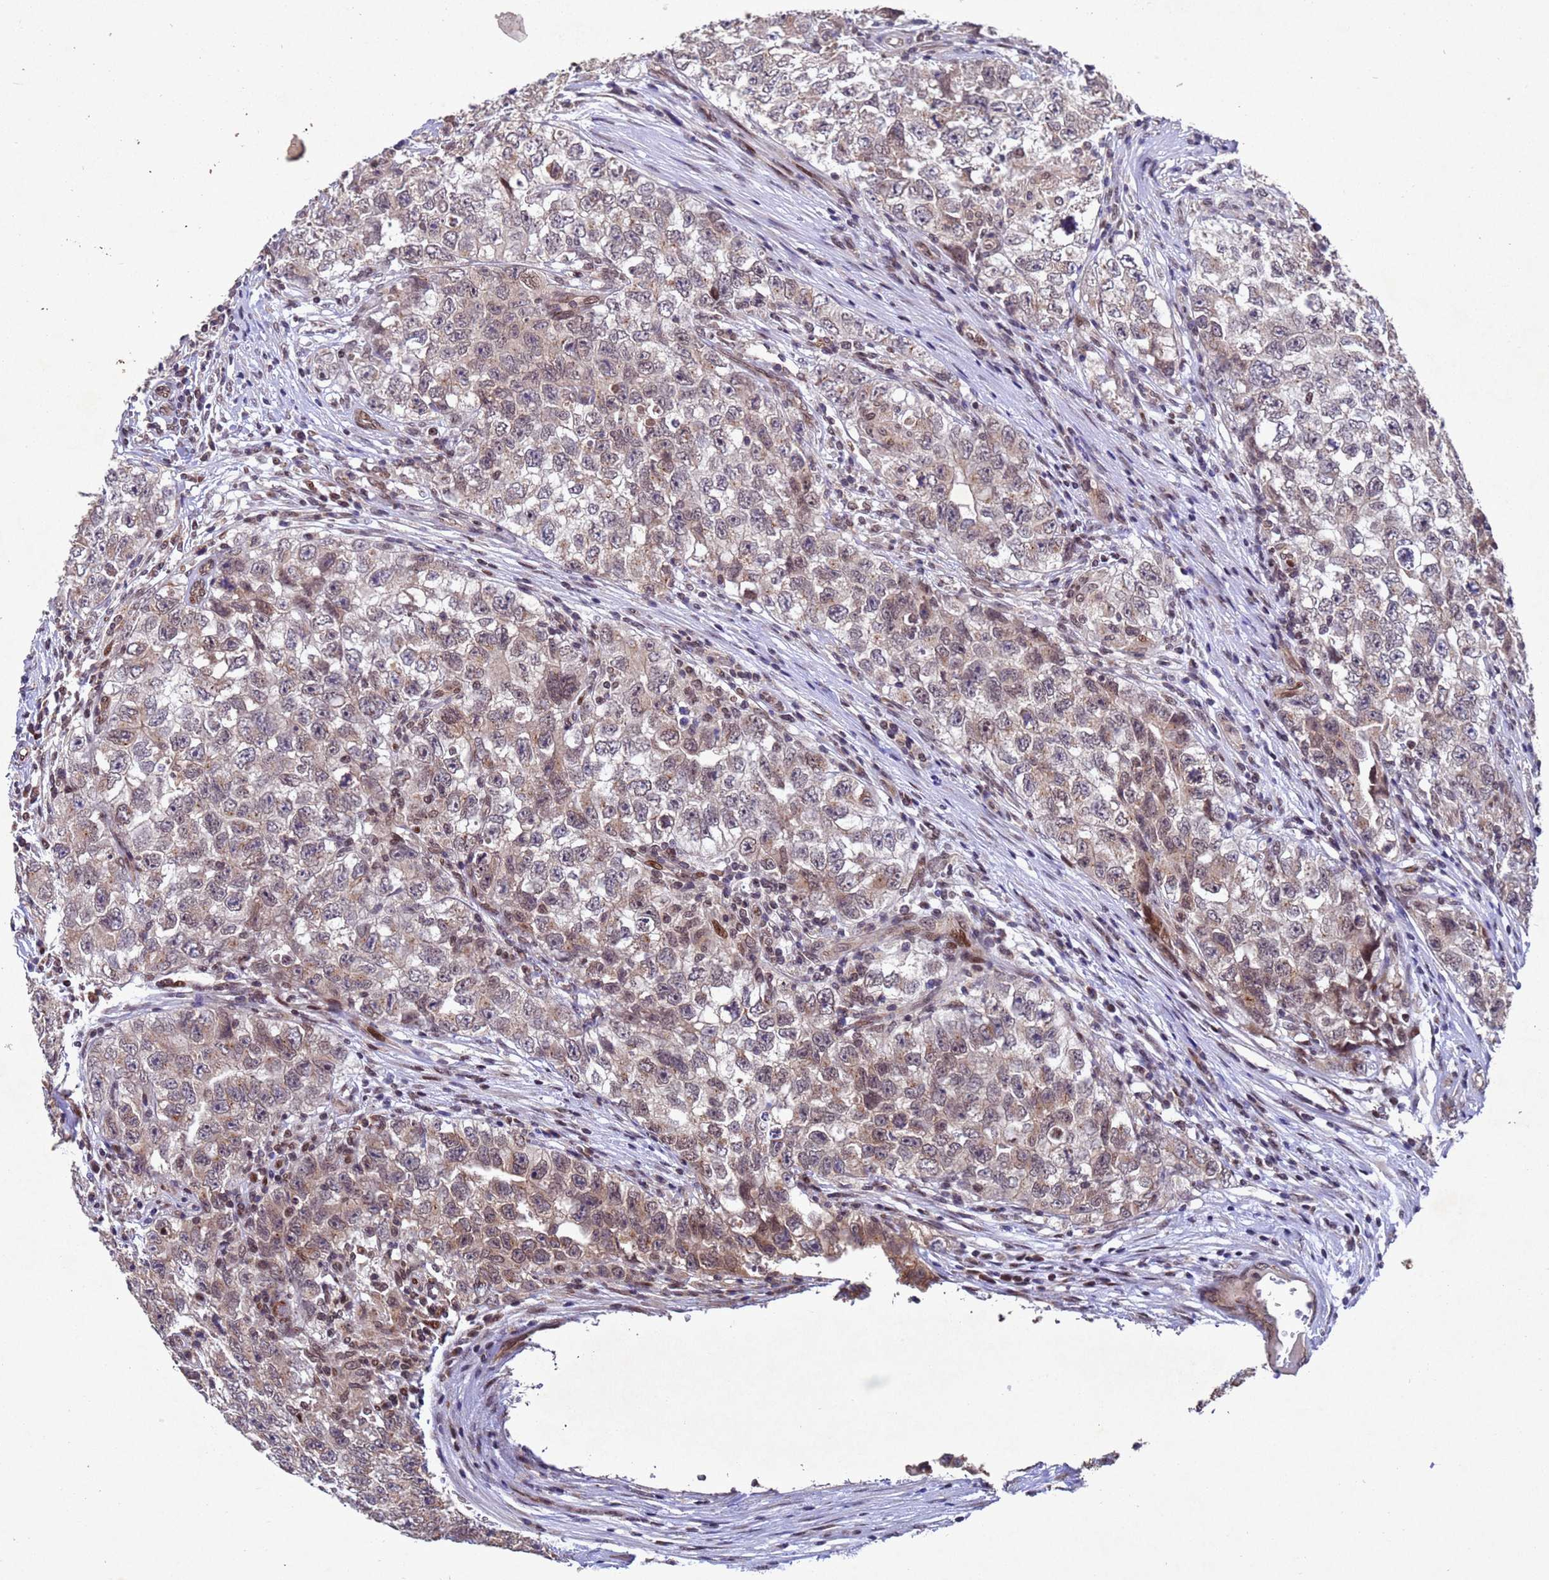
{"staining": {"intensity": "moderate", "quantity": "25%-75%", "location": "cytoplasmic/membranous,nuclear"}, "tissue": "testis cancer", "cell_type": "Tumor cells", "image_type": "cancer", "snomed": [{"axis": "morphology", "description": "Seminoma, NOS"}, {"axis": "morphology", "description": "Carcinoma, Embryonal, NOS"}, {"axis": "topography", "description": "Testis"}], "caption": "Embryonal carcinoma (testis) was stained to show a protein in brown. There is medium levels of moderate cytoplasmic/membranous and nuclear expression in about 25%-75% of tumor cells. Using DAB (brown) and hematoxylin (blue) stains, captured at high magnification using brightfield microscopy.", "gene": "TBK1", "patient": {"sex": "male", "age": 43}}